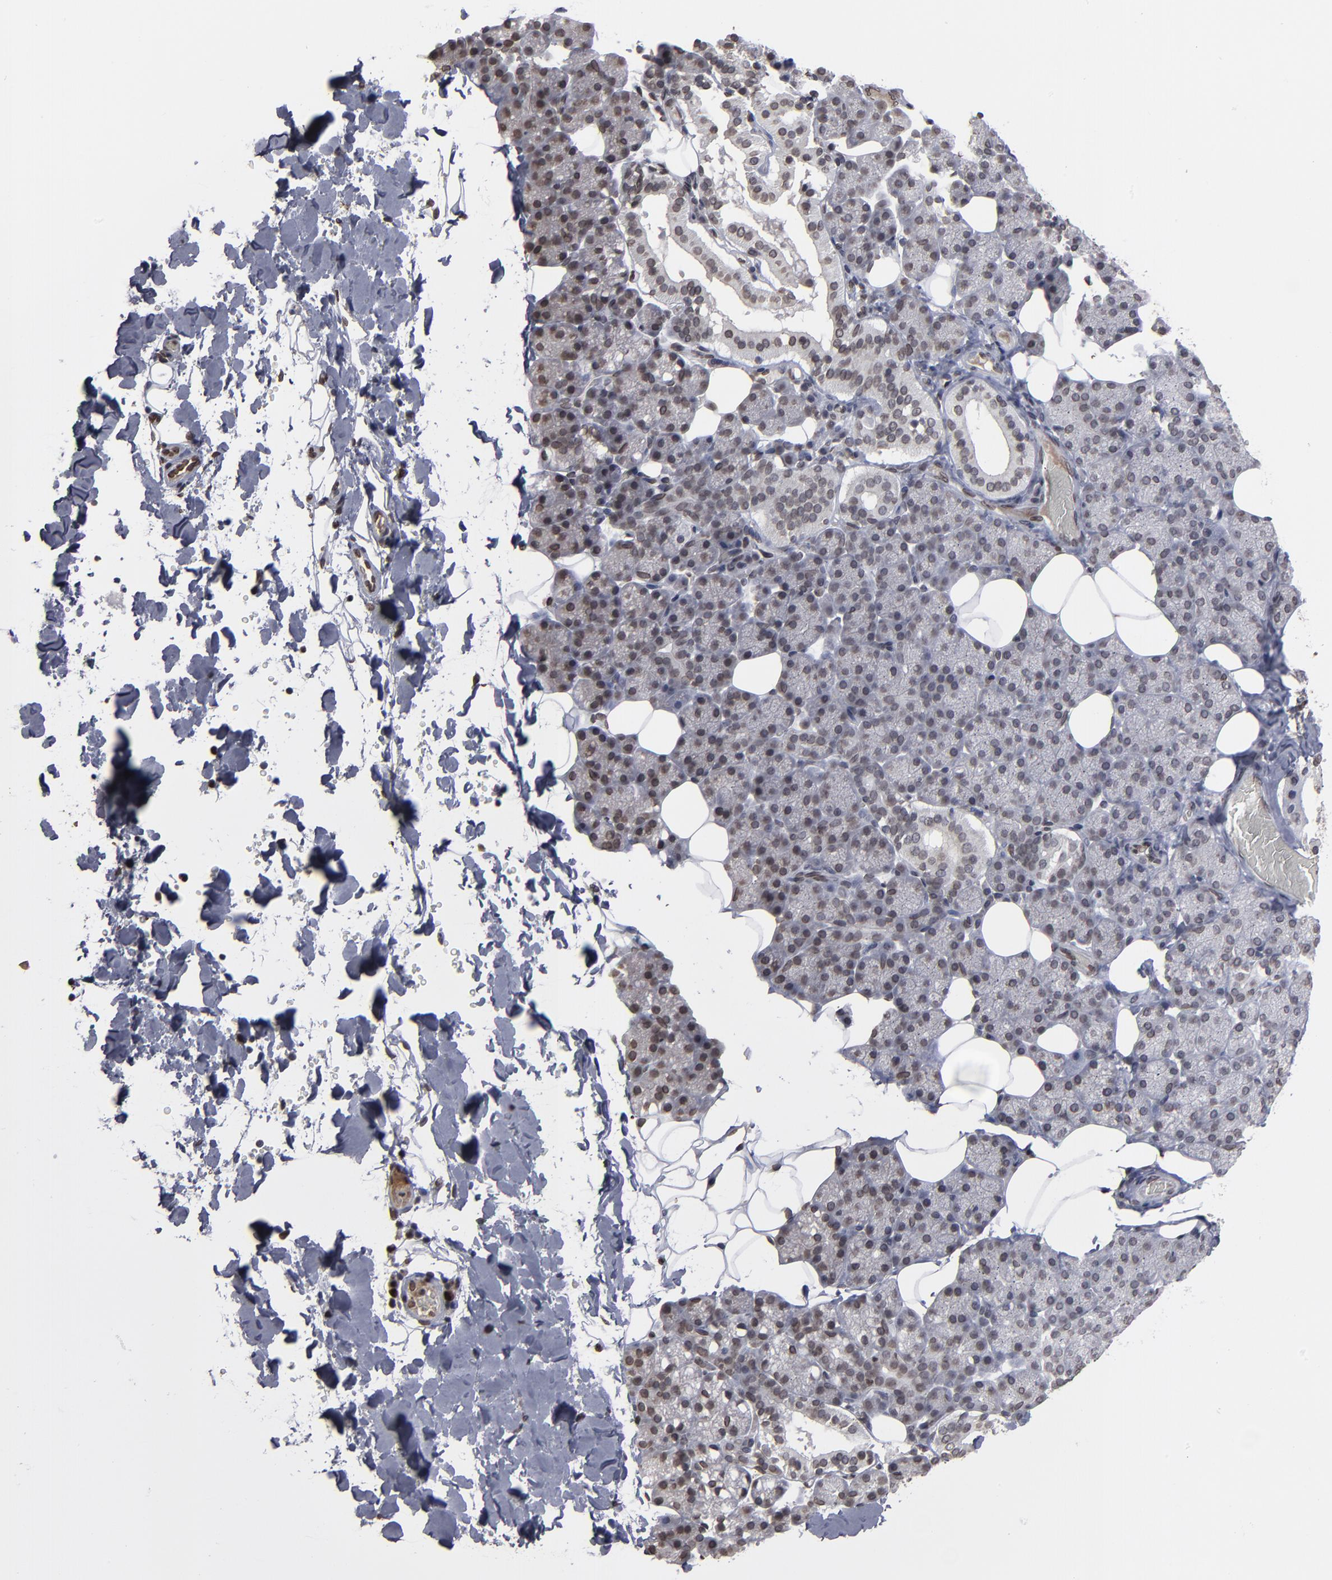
{"staining": {"intensity": "moderate", "quantity": "<25%", "location": "cytoplasmic/membranous,nuclear"}, "tissue": "salivary gland", "cell_type": "Glandular cells", "image_type": "normal", "snomed": [{"axis": "morphology", "description": "Normal tissue, NOS"}, {"axis": "topography", "description": "Lymph node"}, {"axis": "topography", "description": "Salivary gland"}], "caption": "Immunohistochemistry staining of unremarkable salivary gland, which displays low levels of moderate cytoplasmic/membranous,nuclear expression in about <25% of glandular cells indicating moderate cytoplasmic/membranous,nuclear protein expression. The staining was performed using DAB (brown) for protein detection and nuclei were counterstained in hematoxylin (blue).", "gene": "BAZ1A", "patient": {"sex": "male", "age": 8}}